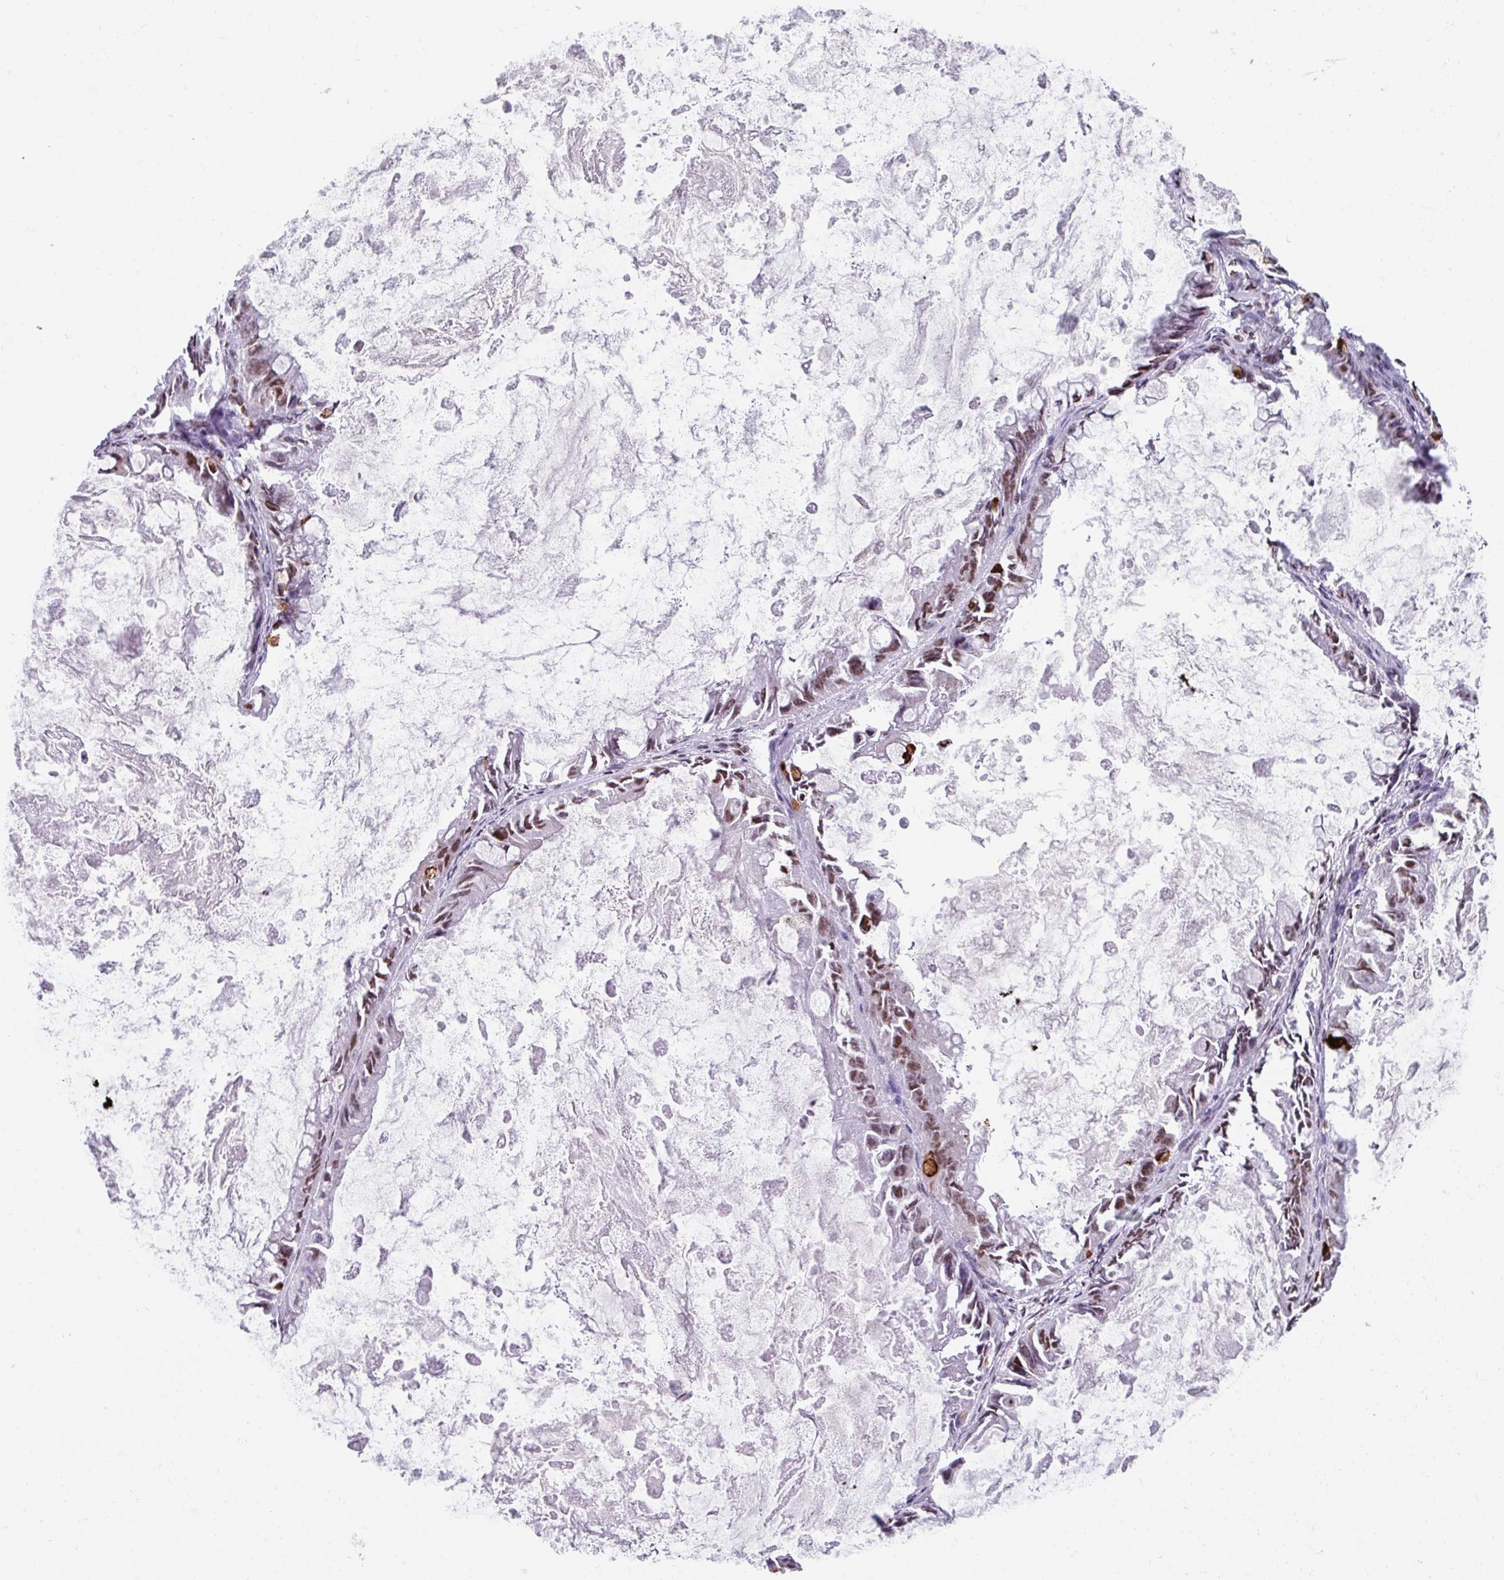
{"staining": {"intensity": "moderate", "quantity": ">75%", "location": "nuclear"}, "tissue": "ovarian cancer", "cell_type": "Tumor cells", "image_type": "cancer", "snomed": [{"axis": "morphology", "description": "Cystadenocarcinoma, mucinous, NOS"}, {"axis": "topography", "description": "Ovary"}], "caption": "This photomicrograph demonstrates mucinous cystadenocarcinoma (ovarian) stained with IHC to label a protein in brown. The nuclear of tumor cells show moderate positivity for the protein. Nuclei are counter-stained blue.", "gene": "TCF3", "patient": {"sex": "female", "age": 61}}